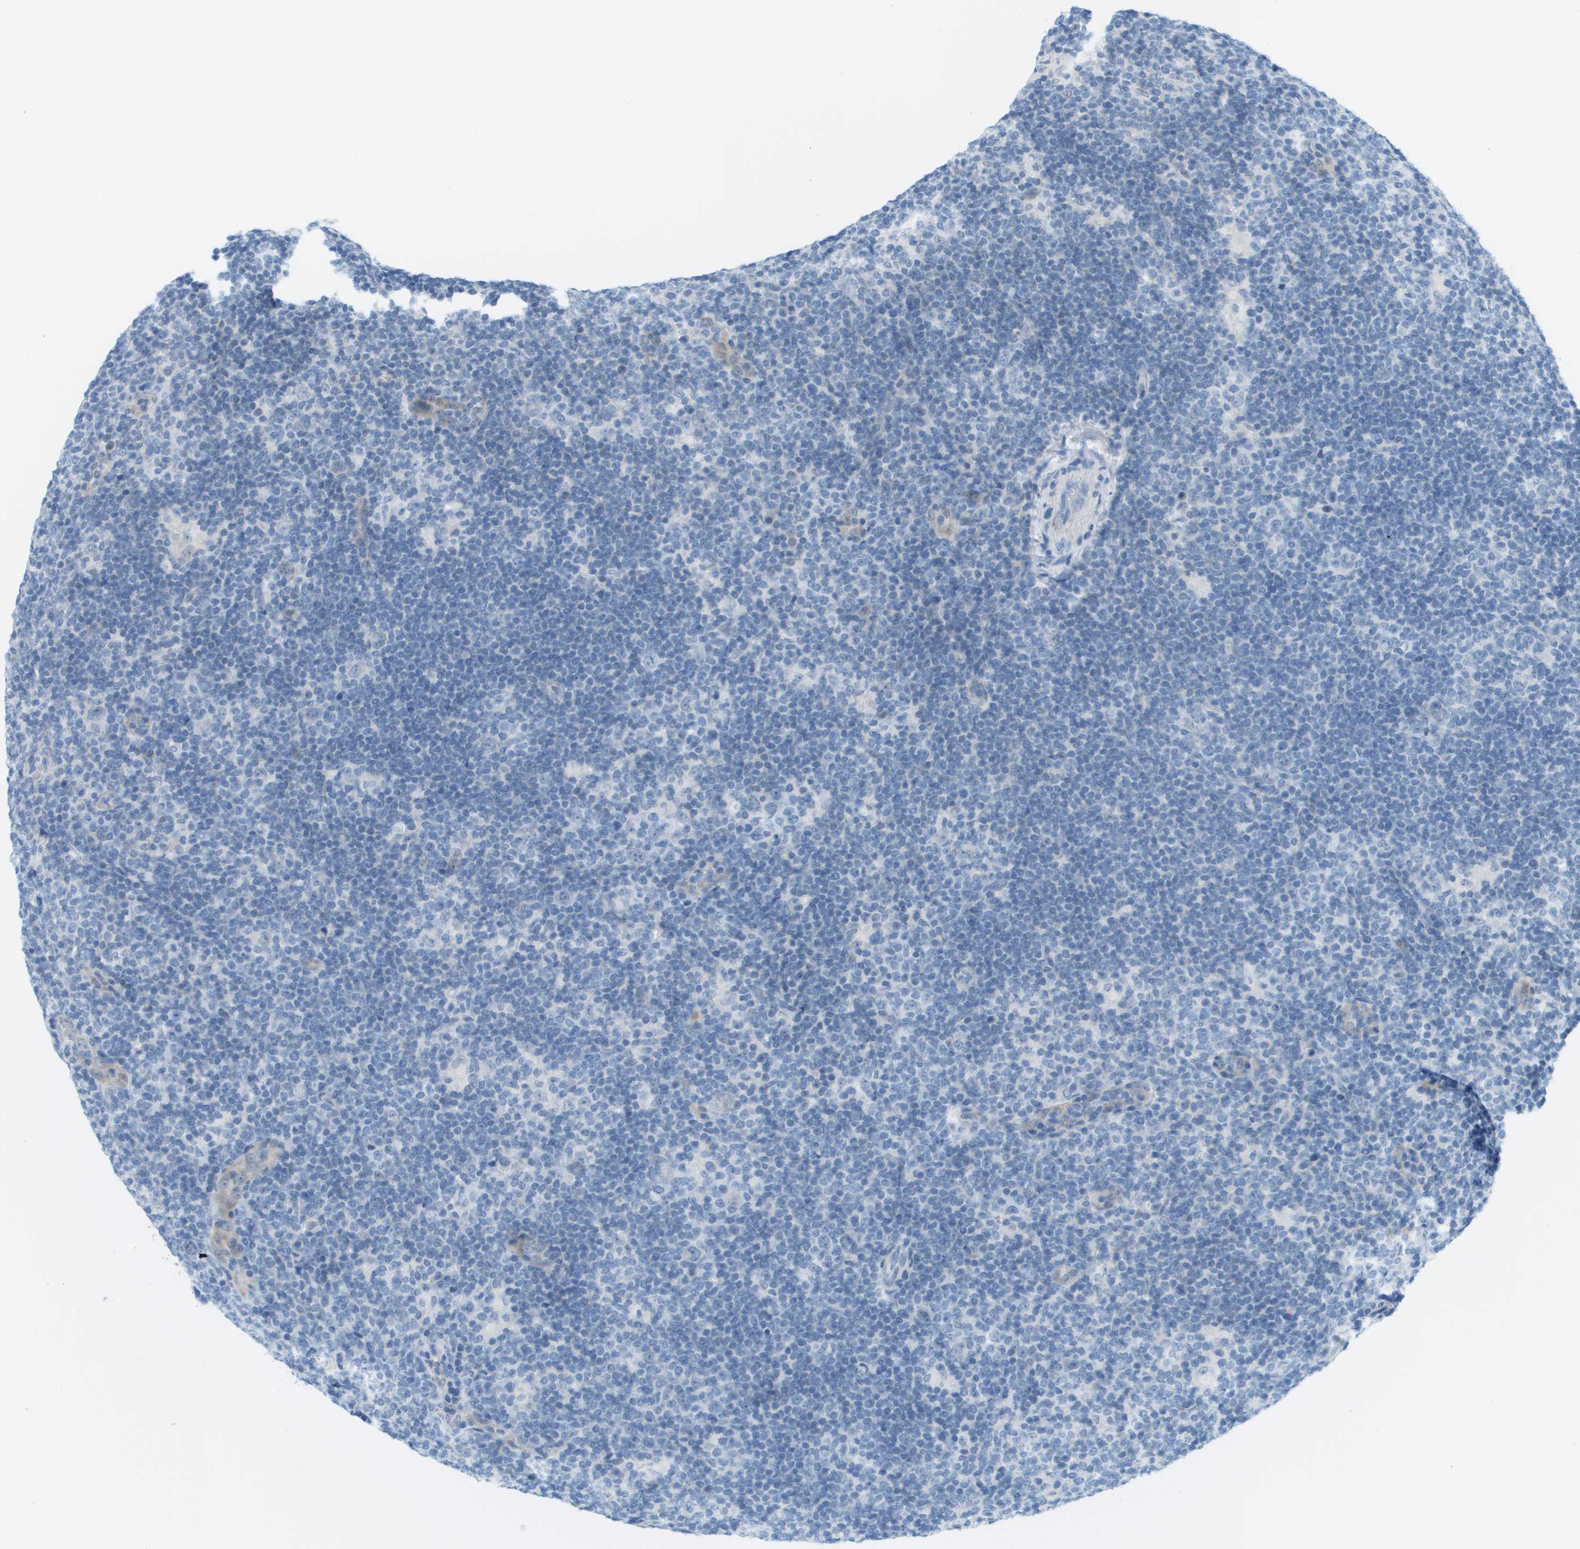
{"staining": {"intensity": "negative", "quantity": "none", "location": "none"}, "tissue": "lymphoma", "cell_type": "Tumor cells", "image_type": "cancer", "snomed": [{"axis": "morphology", "description": "Hodgkin's disease, NOS"}, {"axis": "topography", "description": "Lymph node"}], "caption": "Human Hodgkin's disease stained for a protein using immunohistochemistry (IHC) demonstrates no expression in tumor cells.", "gene": "CUL9", "patient": {"sex": "female", "age": 57}}